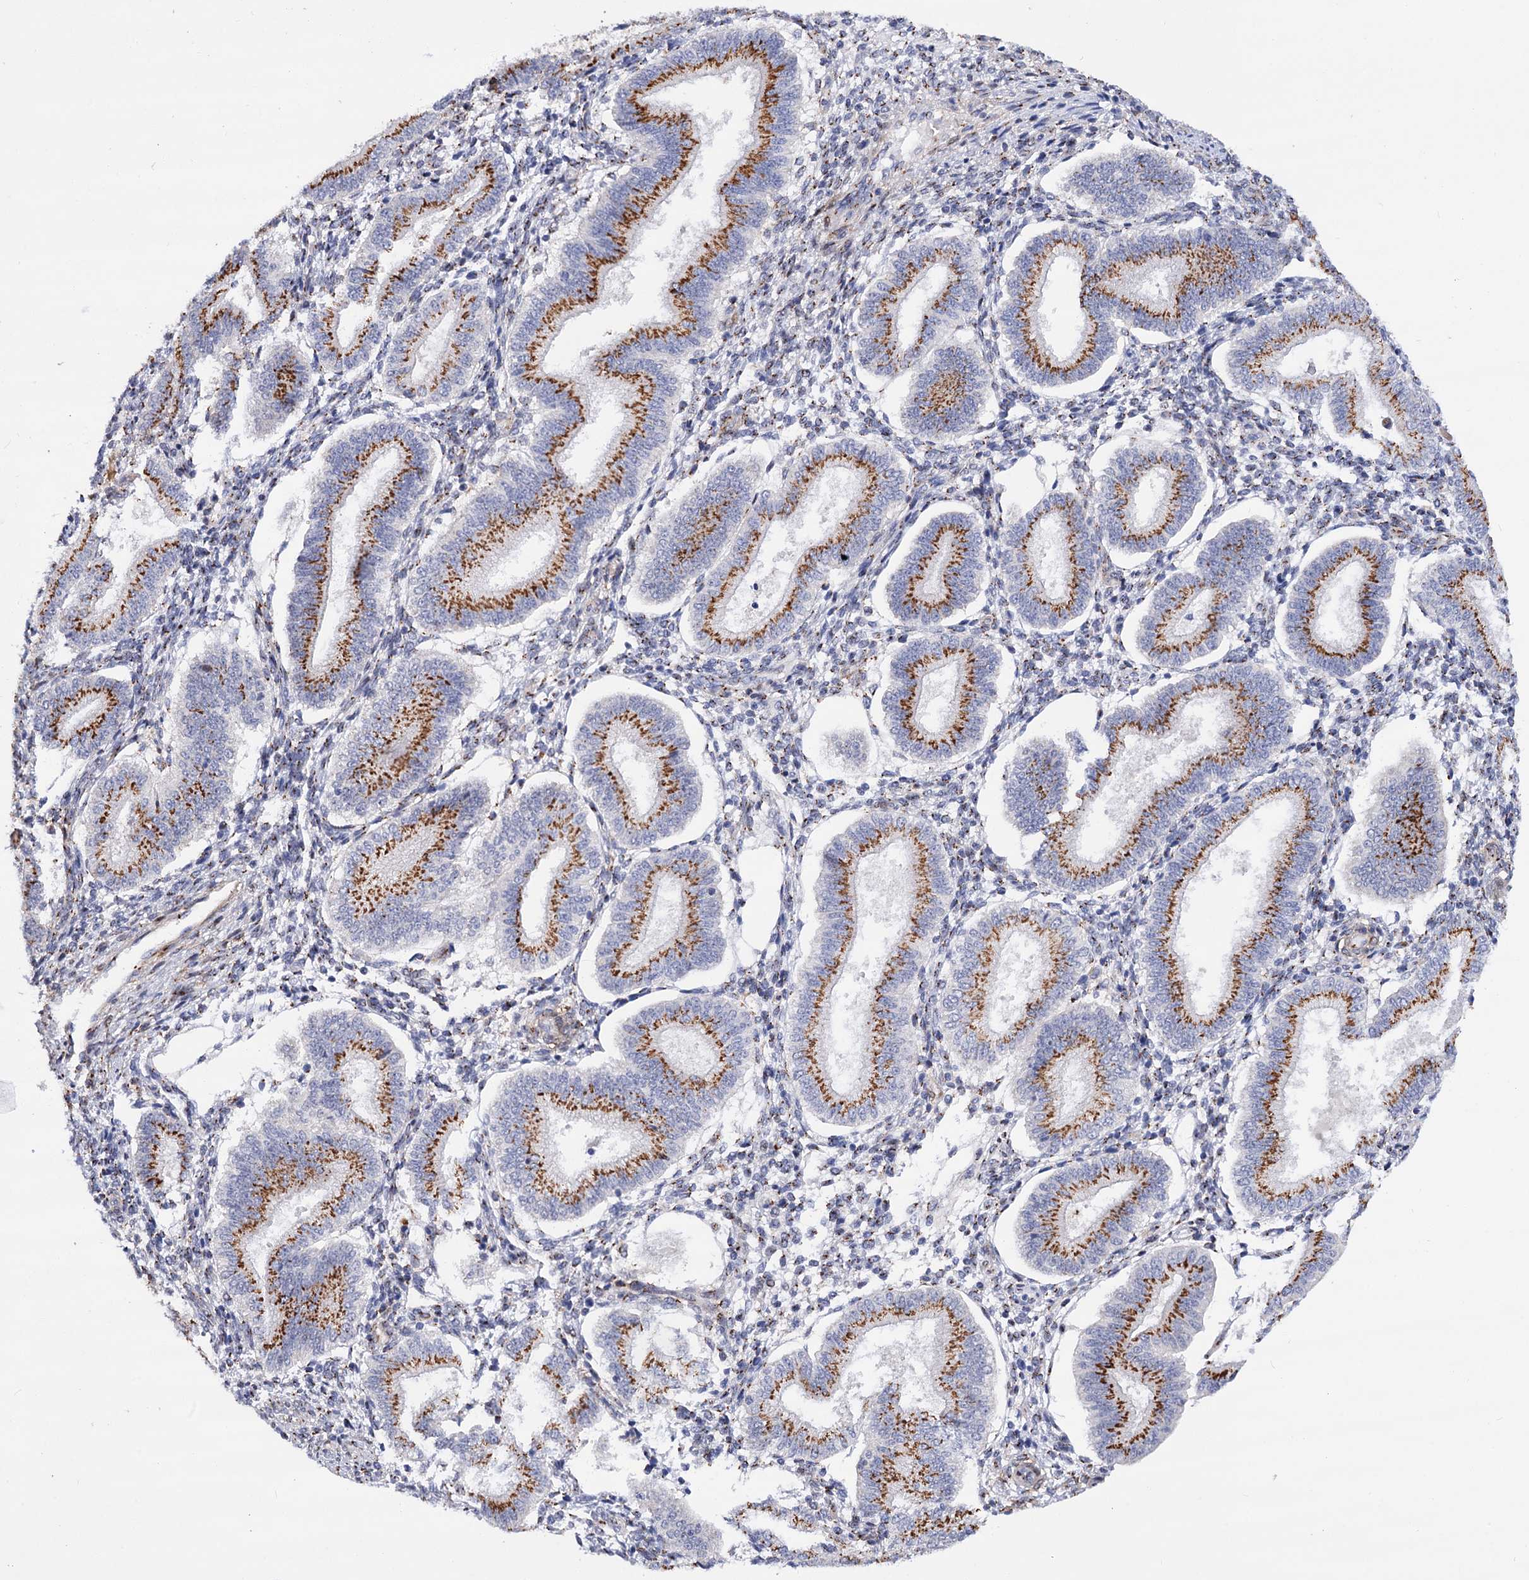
{"staining": {"intensity": "strong", "quantity": "25%-75%", "location": "cytoplasmic/membranous"}, "tissue": "endometrium", "cell_type": "Cells in endometrial stroma", "image_type": "normal", "snomed": [{"axis": "morphology", "description": "Normal tissue, NOS"}, {"axis": "topography", "description": "Endometrium"}], "caption": "Immunohistochemical staining of benign endometrium displays strong cytoplasmic/membranous protein positivity in about 25%-75% of cells in endometrial stroma. (DAB IHC, brown staining for protein, blue staining for nuclei).", "gene": "C11orf96", "patient": {"sex": "female", "age": 39}}